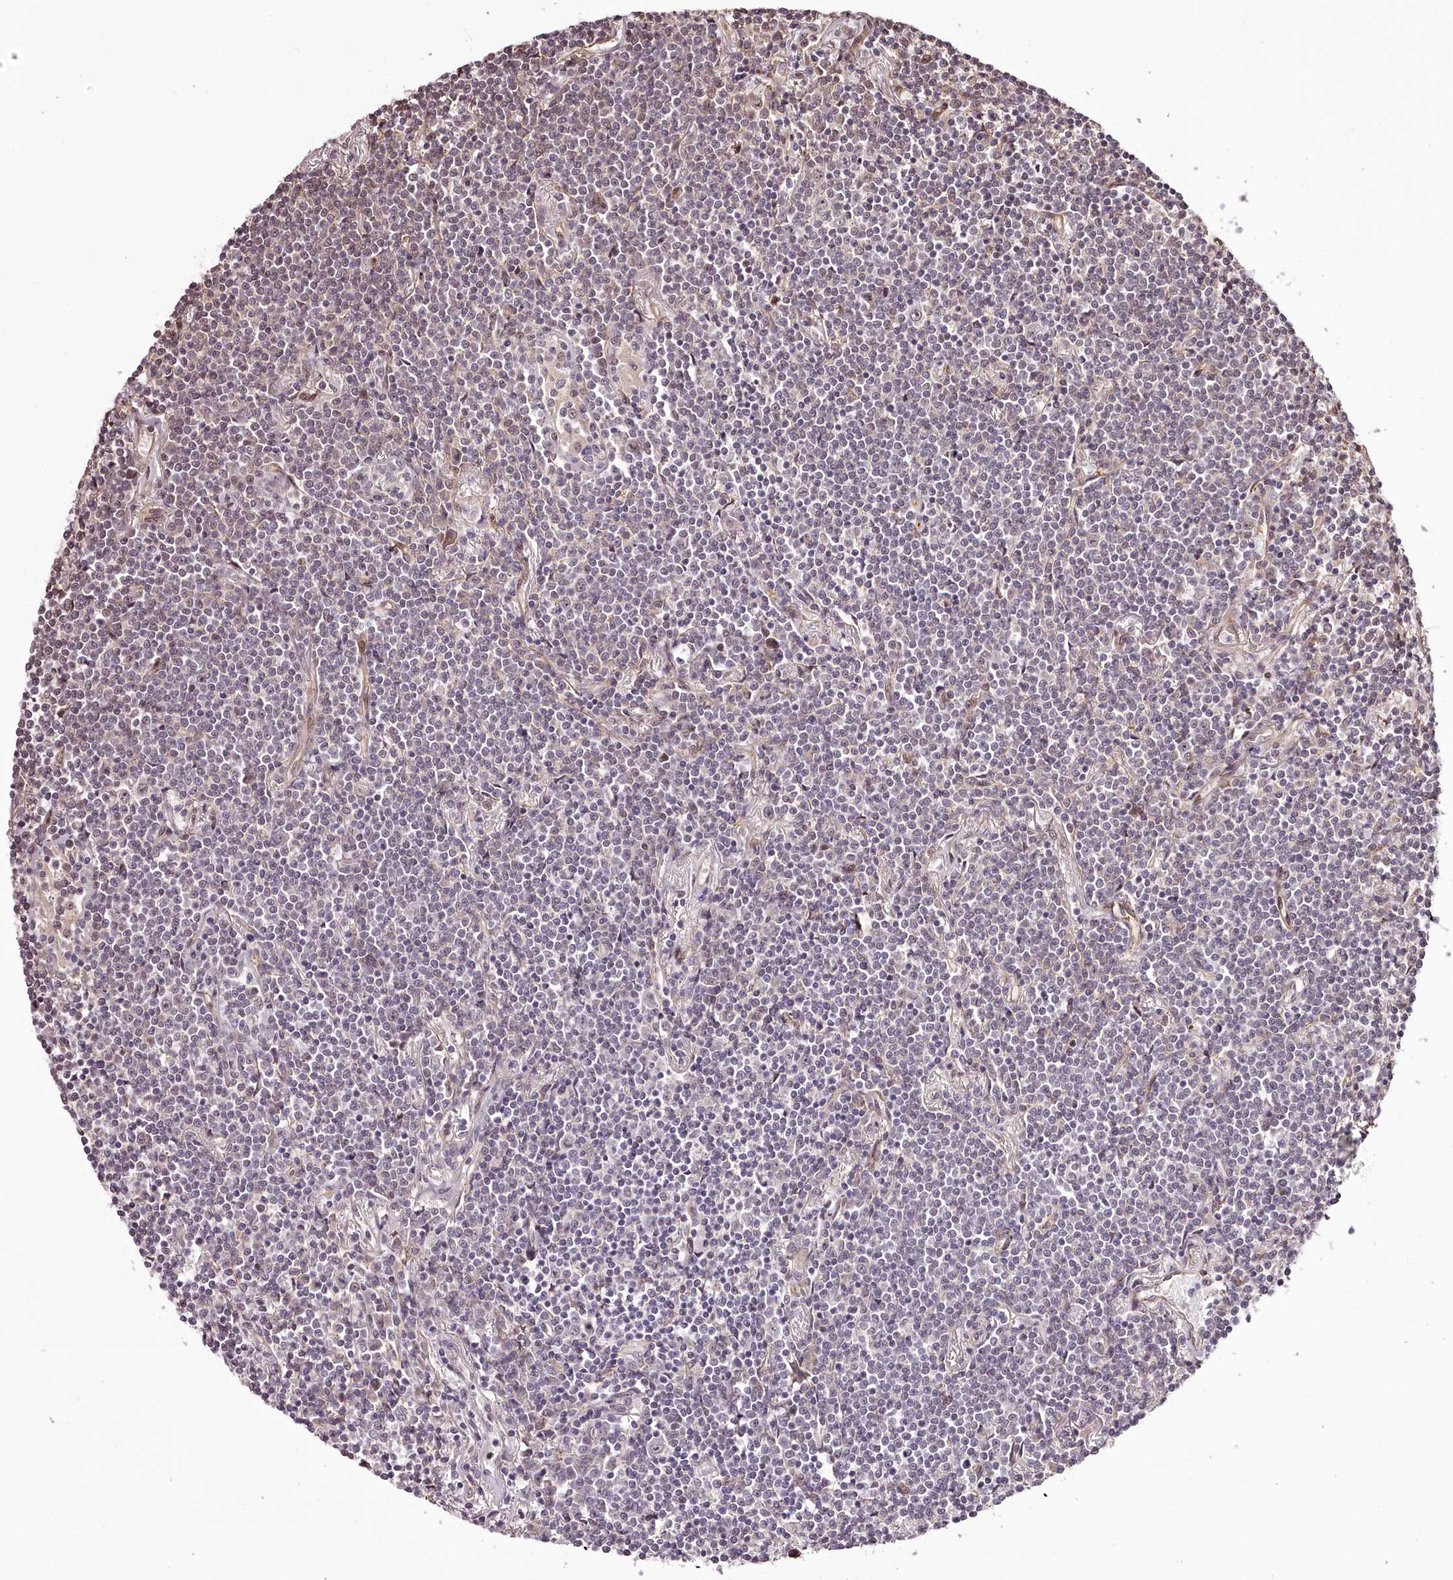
{"staining": {"intensity": "weak", "quantity": "<25%", "location": "nuclear"}, "tissue": "lymphoma", "cell_type": "Tumor cells", "image_type": "cancer", "snomed": [{"axis": "morphology", "description": "Malignant lymphoma, non-Hodgkin's type, Low grade"}, {"axis": "topography", "description": "Lung"}], "caption": "Immunohistochemistry micrograph of neoplastic tissue: human malignant lymphoma, non-Hodgkin's type (low-grade) stained with DAB displays no significant protein expression in tumor cells.", "gene": "TTC33", "patient": {"sex": "female", "age": 71}}